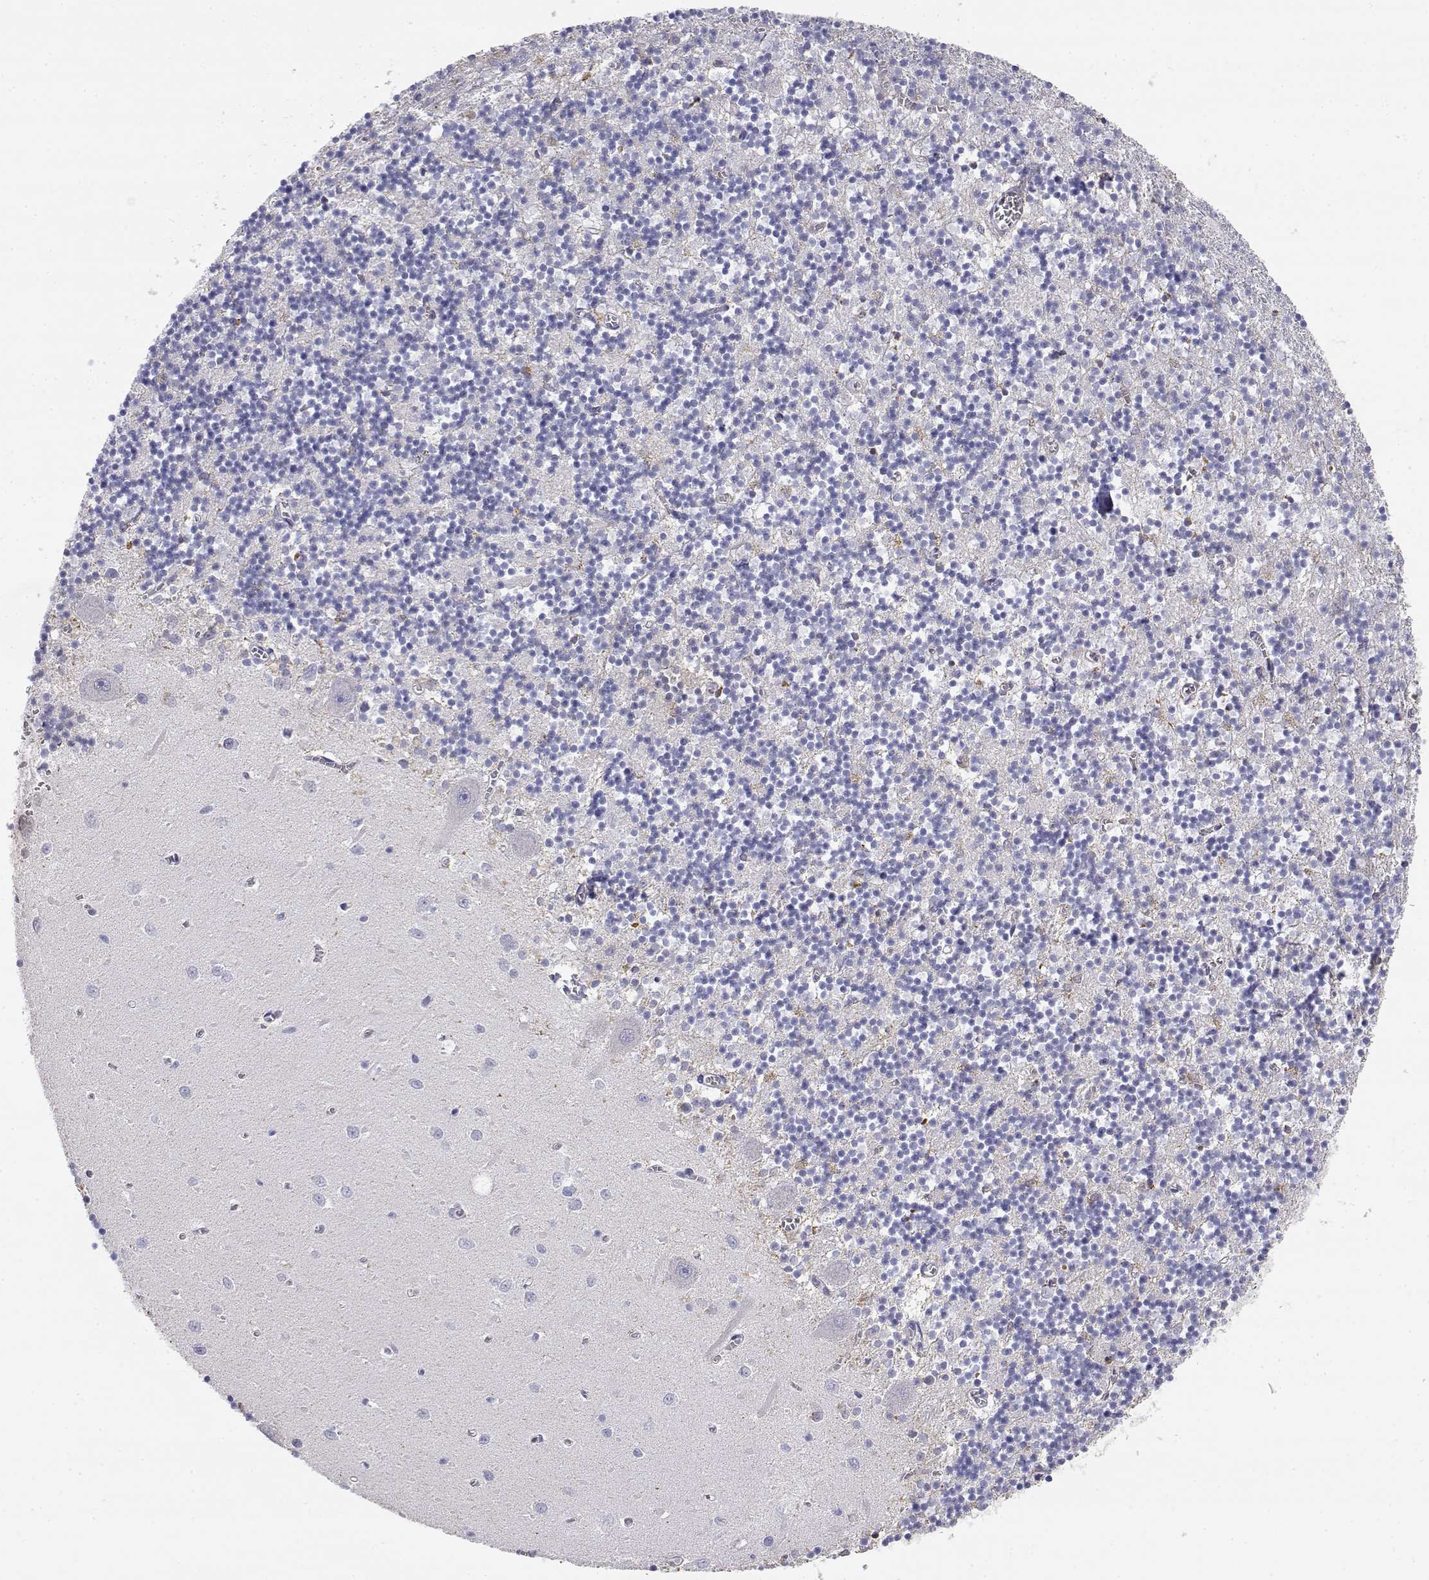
{"staining": {"intensity": "negative", "quantity": "none", "location": "none"}, "tissue": "cerebellum", "cell_type": "Cells in granular layer", "image_type": "normal", "snomed": [{"axis": "morphology", "description": "Normal tissue, NOS"}, {"axis": "topography", "description": "Cerebellum"}], "caption": "This micrograph is of normal cerebellum stained with immunohistochemistry to label a protein in brown with the nuclei are counter-stained blue. There is no staining in cells in granular layer.", "gene": "ADA", "patient": {"sex": "female", "age": 64}}